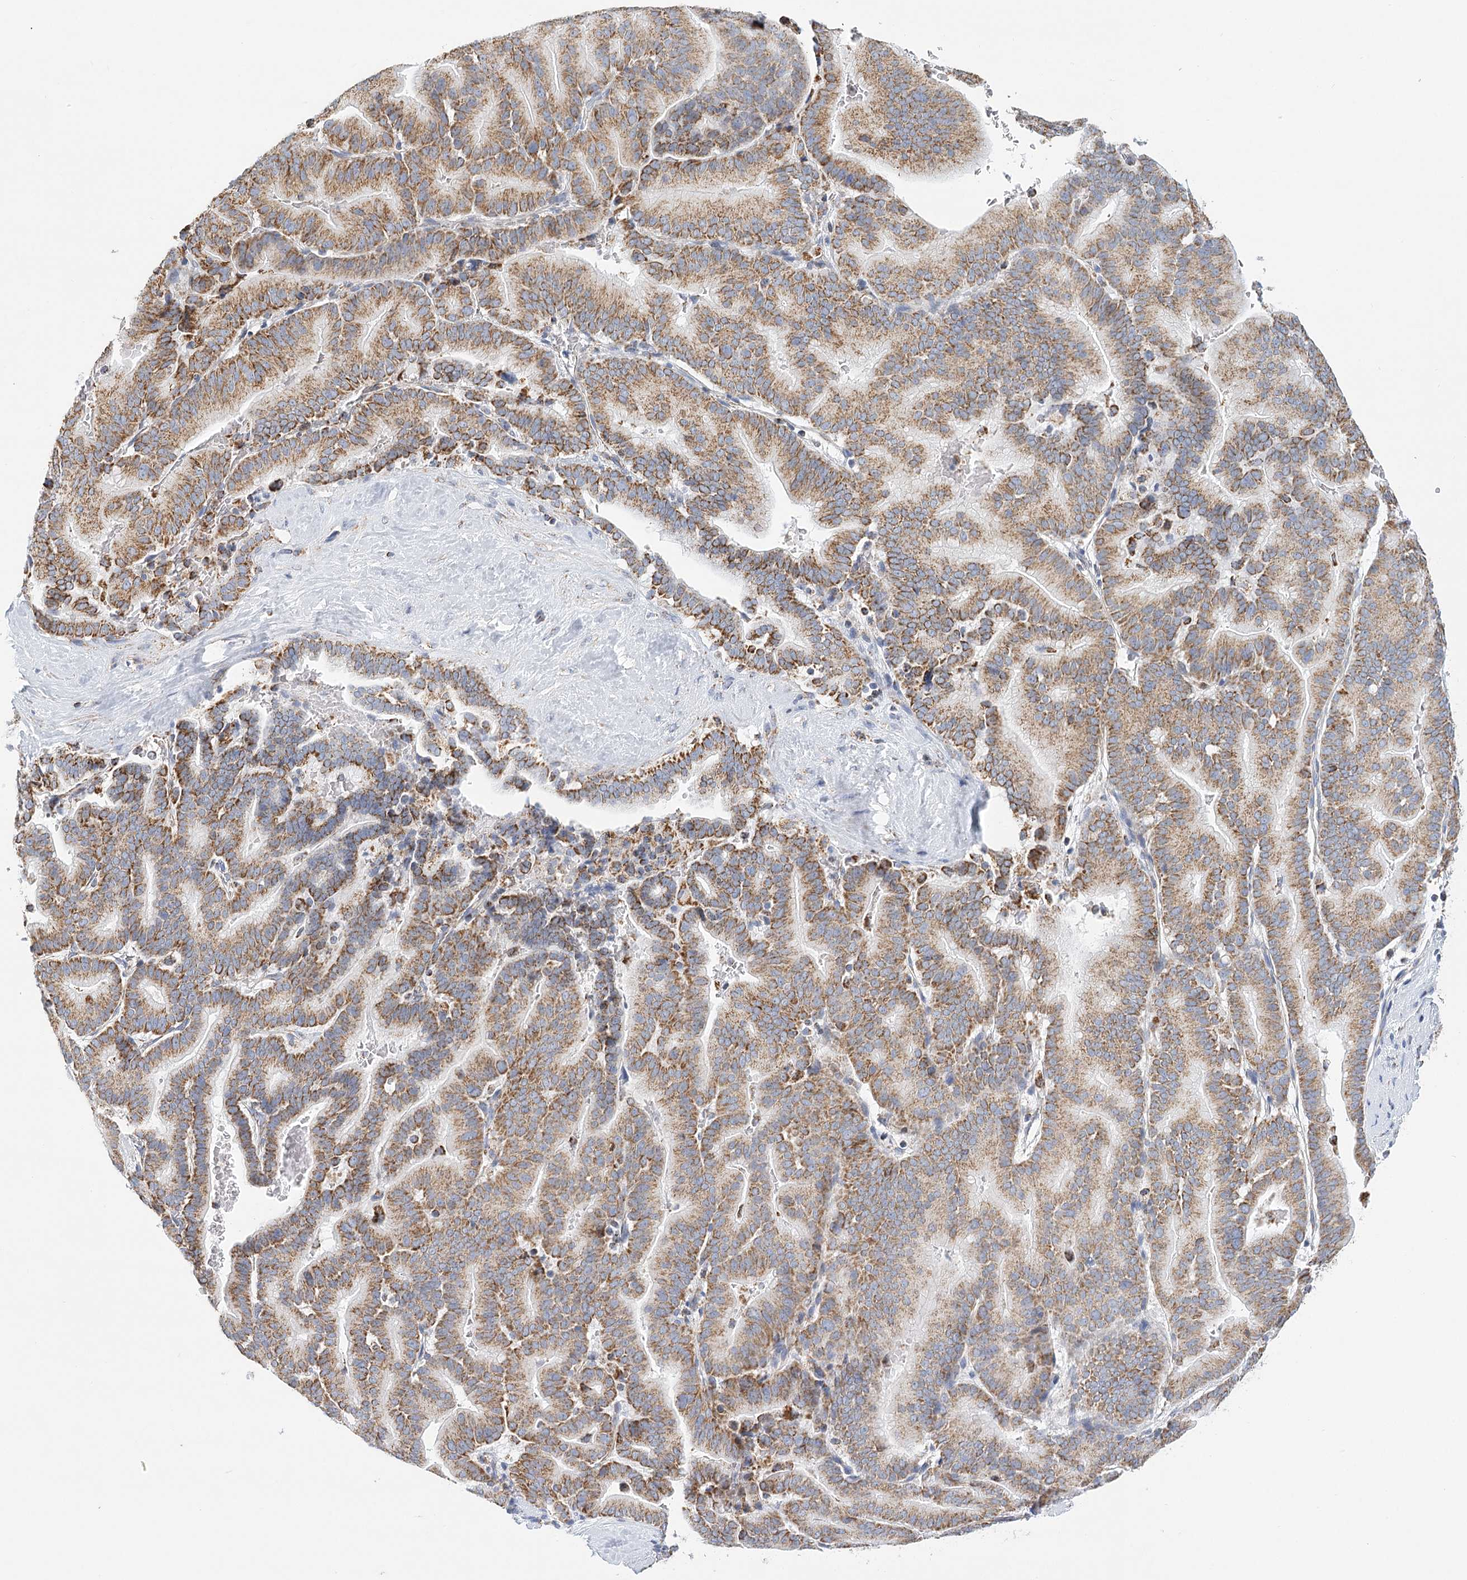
{"staining": {"intensity": "moderate", "quantity": ">75%", "location": "cytoplasmic/membranous"}, "tissue": "liver cancer", "cell_type": "Tumor cells", "image_type": "cancer", "snomed": [{"axis": "morphology", "description": "Cholangiocarcinoma"}, {"axis": "topography", "description": "Liver"}], "caption": "High-power microscopy captured an immunohistochemistry histopathology image of liver cancer (cholangiocarcinoma), revealing moderate cytoplasmic/membranous positivity in about >75% of tumor cells.", "gene": "LSS", "patient": {"sex": "female", "age": 75}}